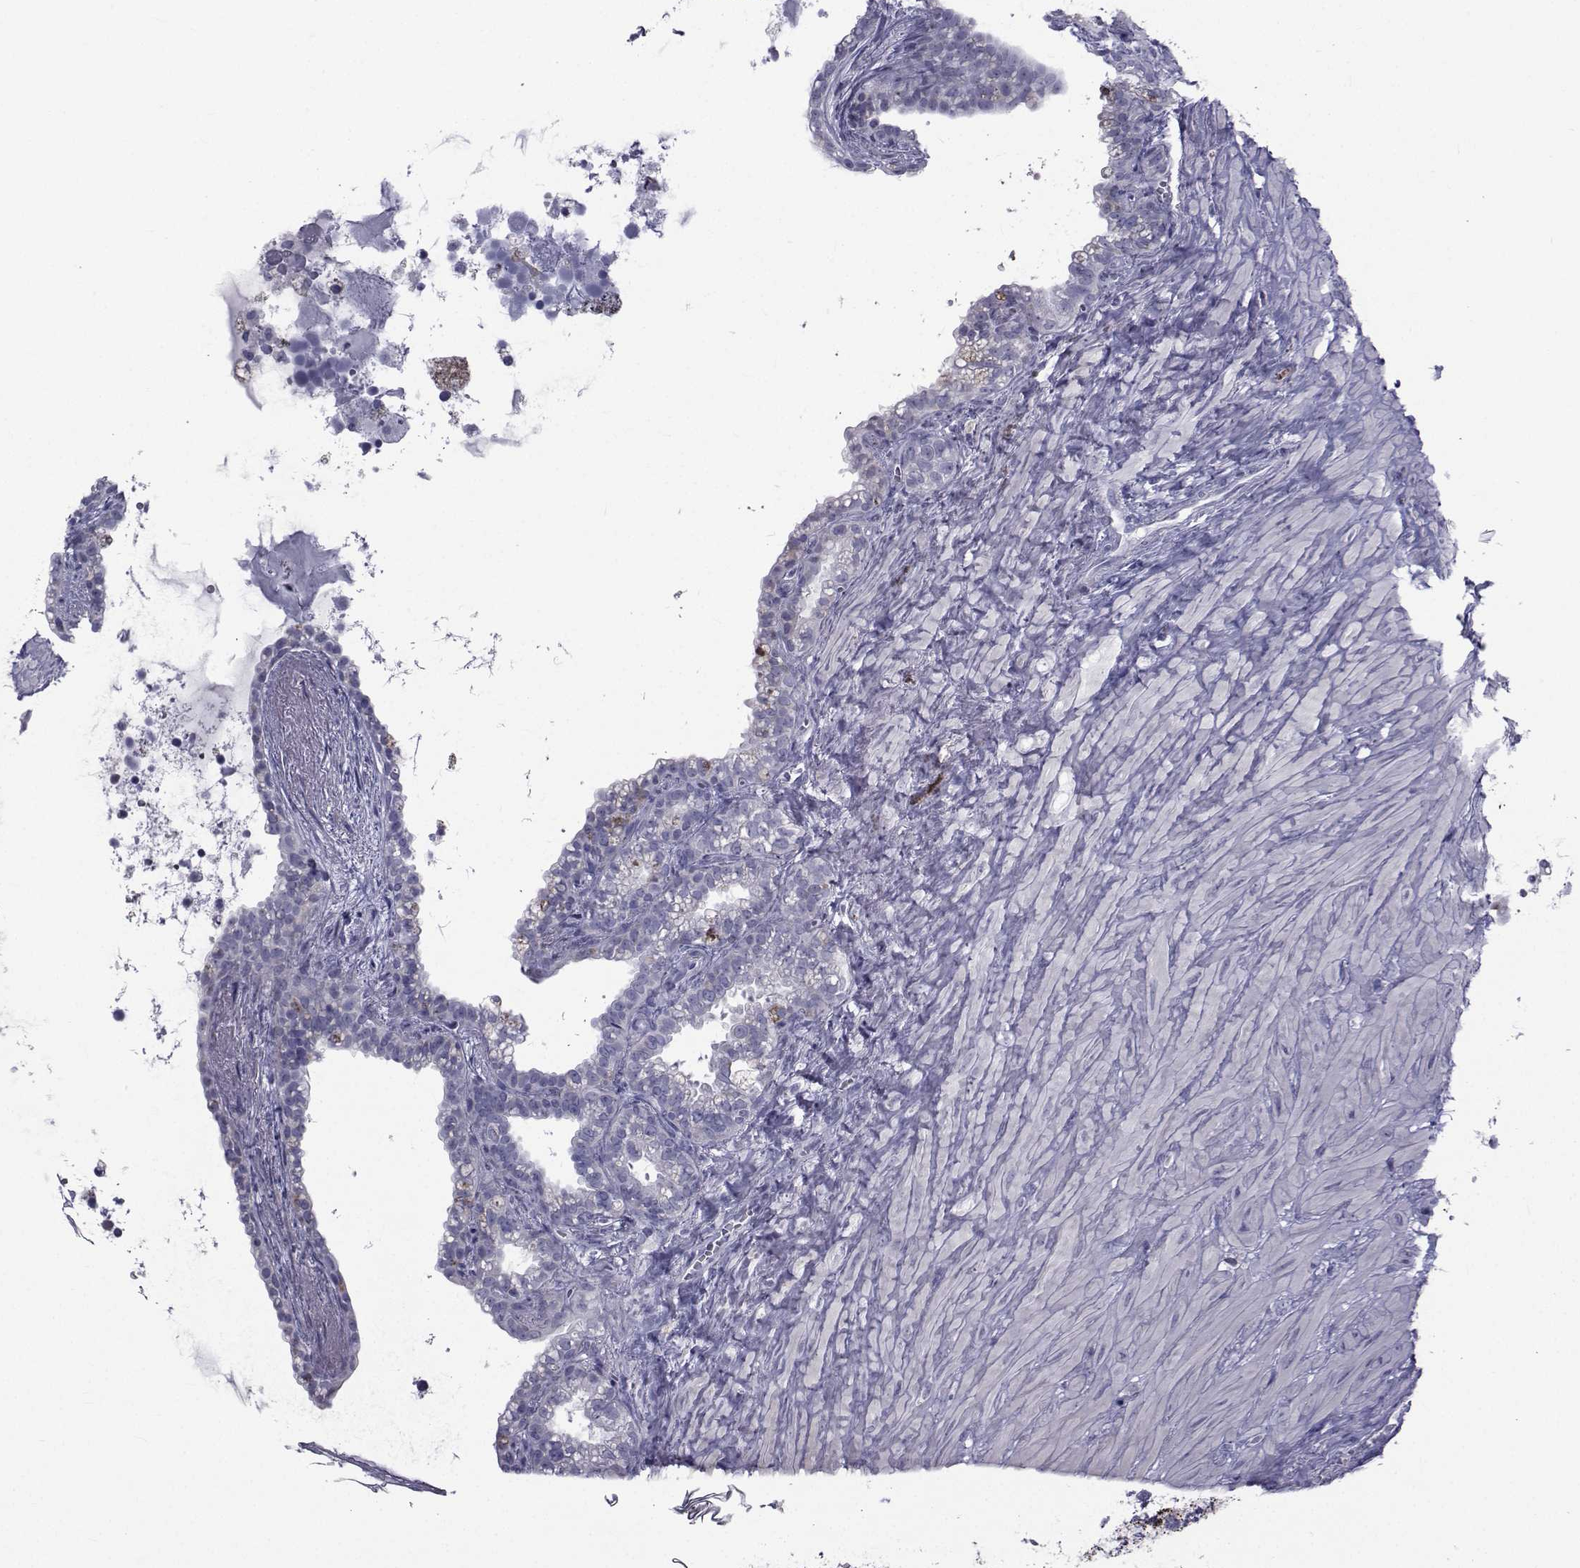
{"staining": {"intensity": "negative", "quantity": "none", "location": "none"}, "tissue": "seminal vesicle", "cell_type": "Glandular cells", "image_type": "normal", "snomed": [{"axis": "morphology", "description": "Normal tissue, NOS"}, {"axis": "topography", "description": "Seminal veicle"}], "caption": "Seminal vesicle stained for a protein using IHC displays no positivity glandular cells.", "gene": "FDXR", "patient": {"sex": "male", "age": 76}}